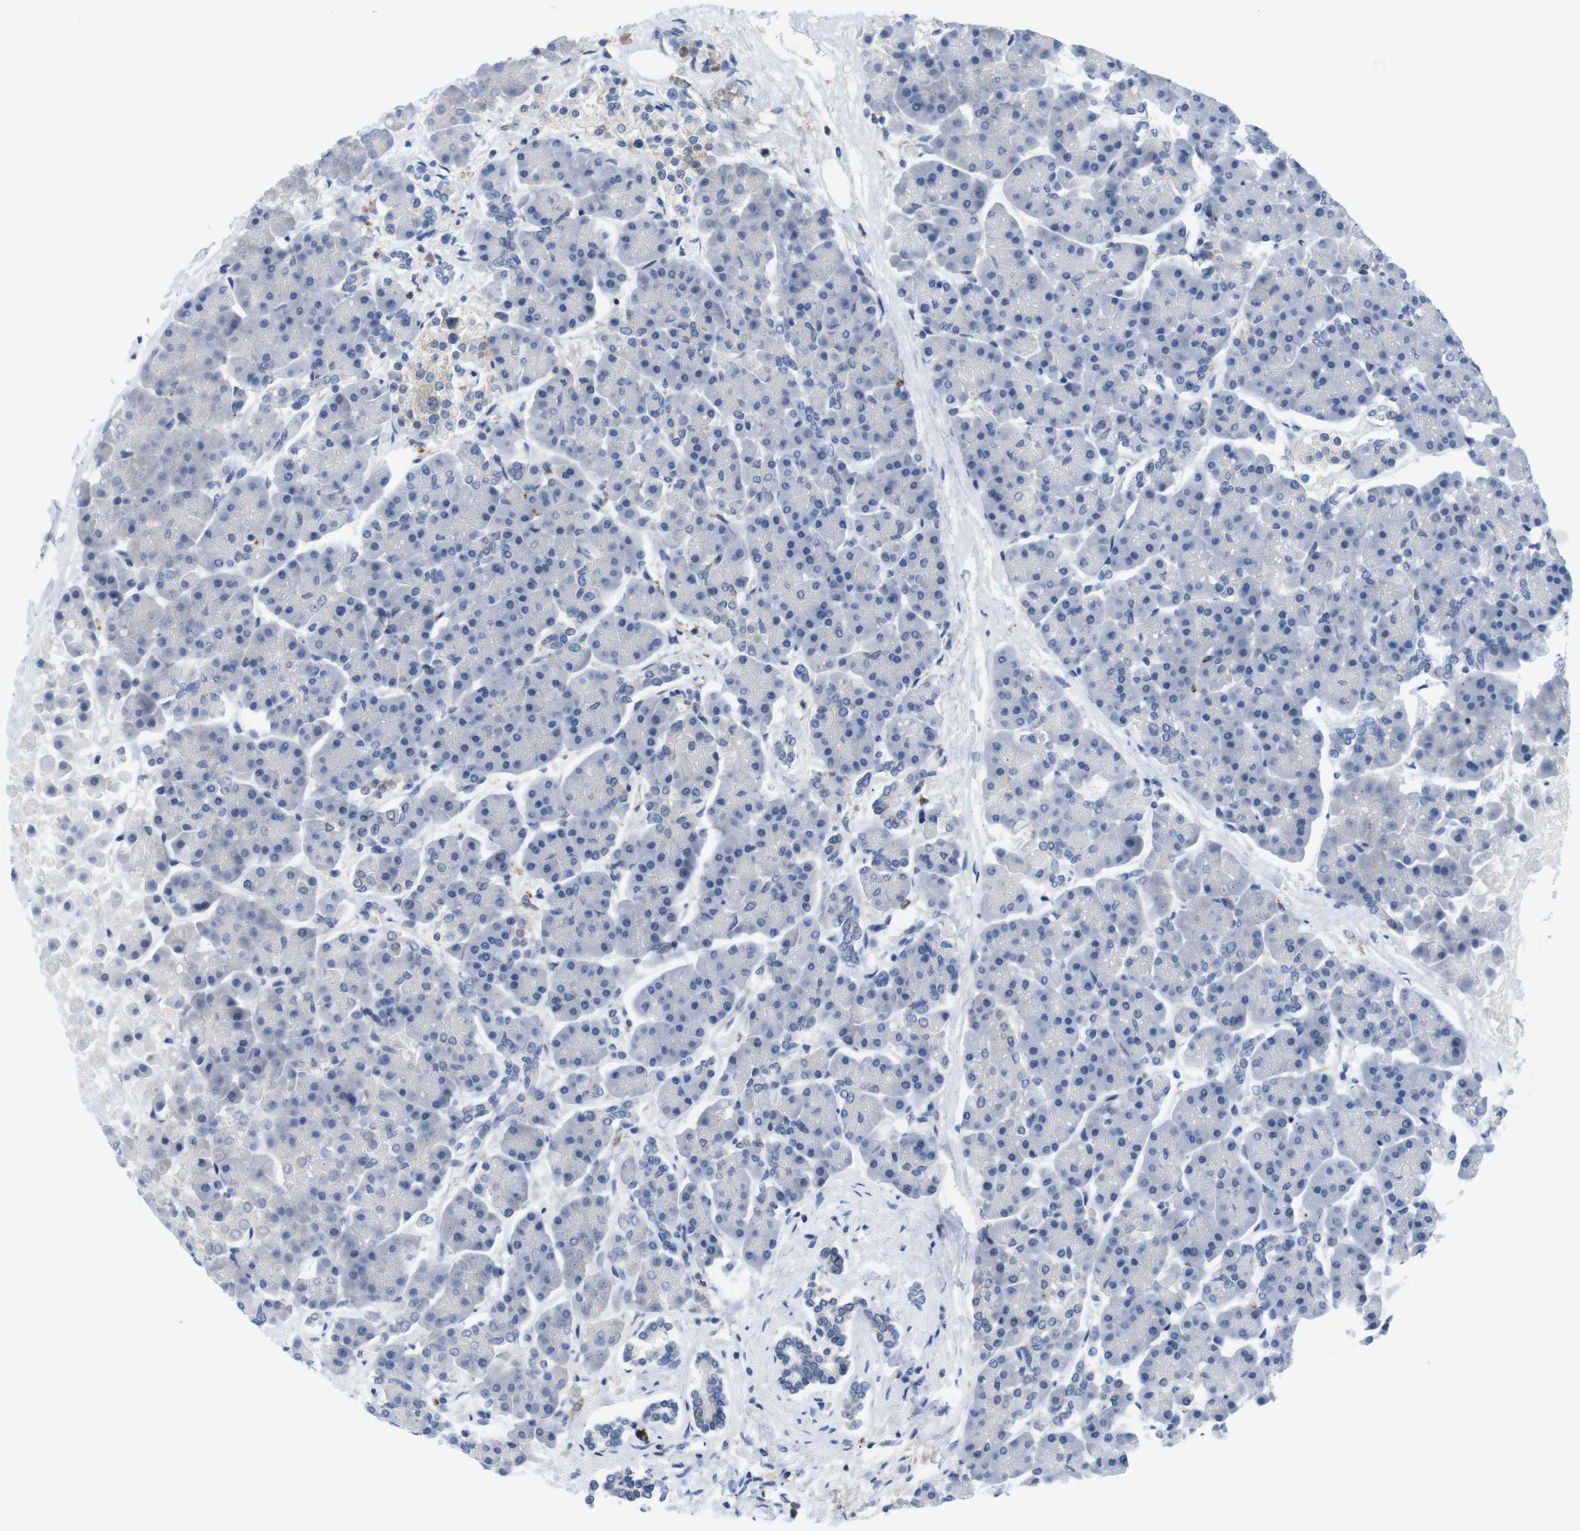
{"staining": {"intensity": "moderate", "quantity": "<25%", "location": "cytoplasmic/membranous"}, "tissue": "pancreas", "cell_type": "Exocrine glandular cells", "image_type": "normal", "snomed": [{"axis": "morphology", "description": "Normal tissue, NOS"}, {"axis": "topography", "description": "Pancreas"}], "caption": "Immunohistochemical staining of normal human pancreas shows <25% levels of moderate cytoplasmic/membranous protein staining in about <25% of exocrine glandular cells.", "gene": "CD300C", "patient": {"sex": "female", "age": 70}}